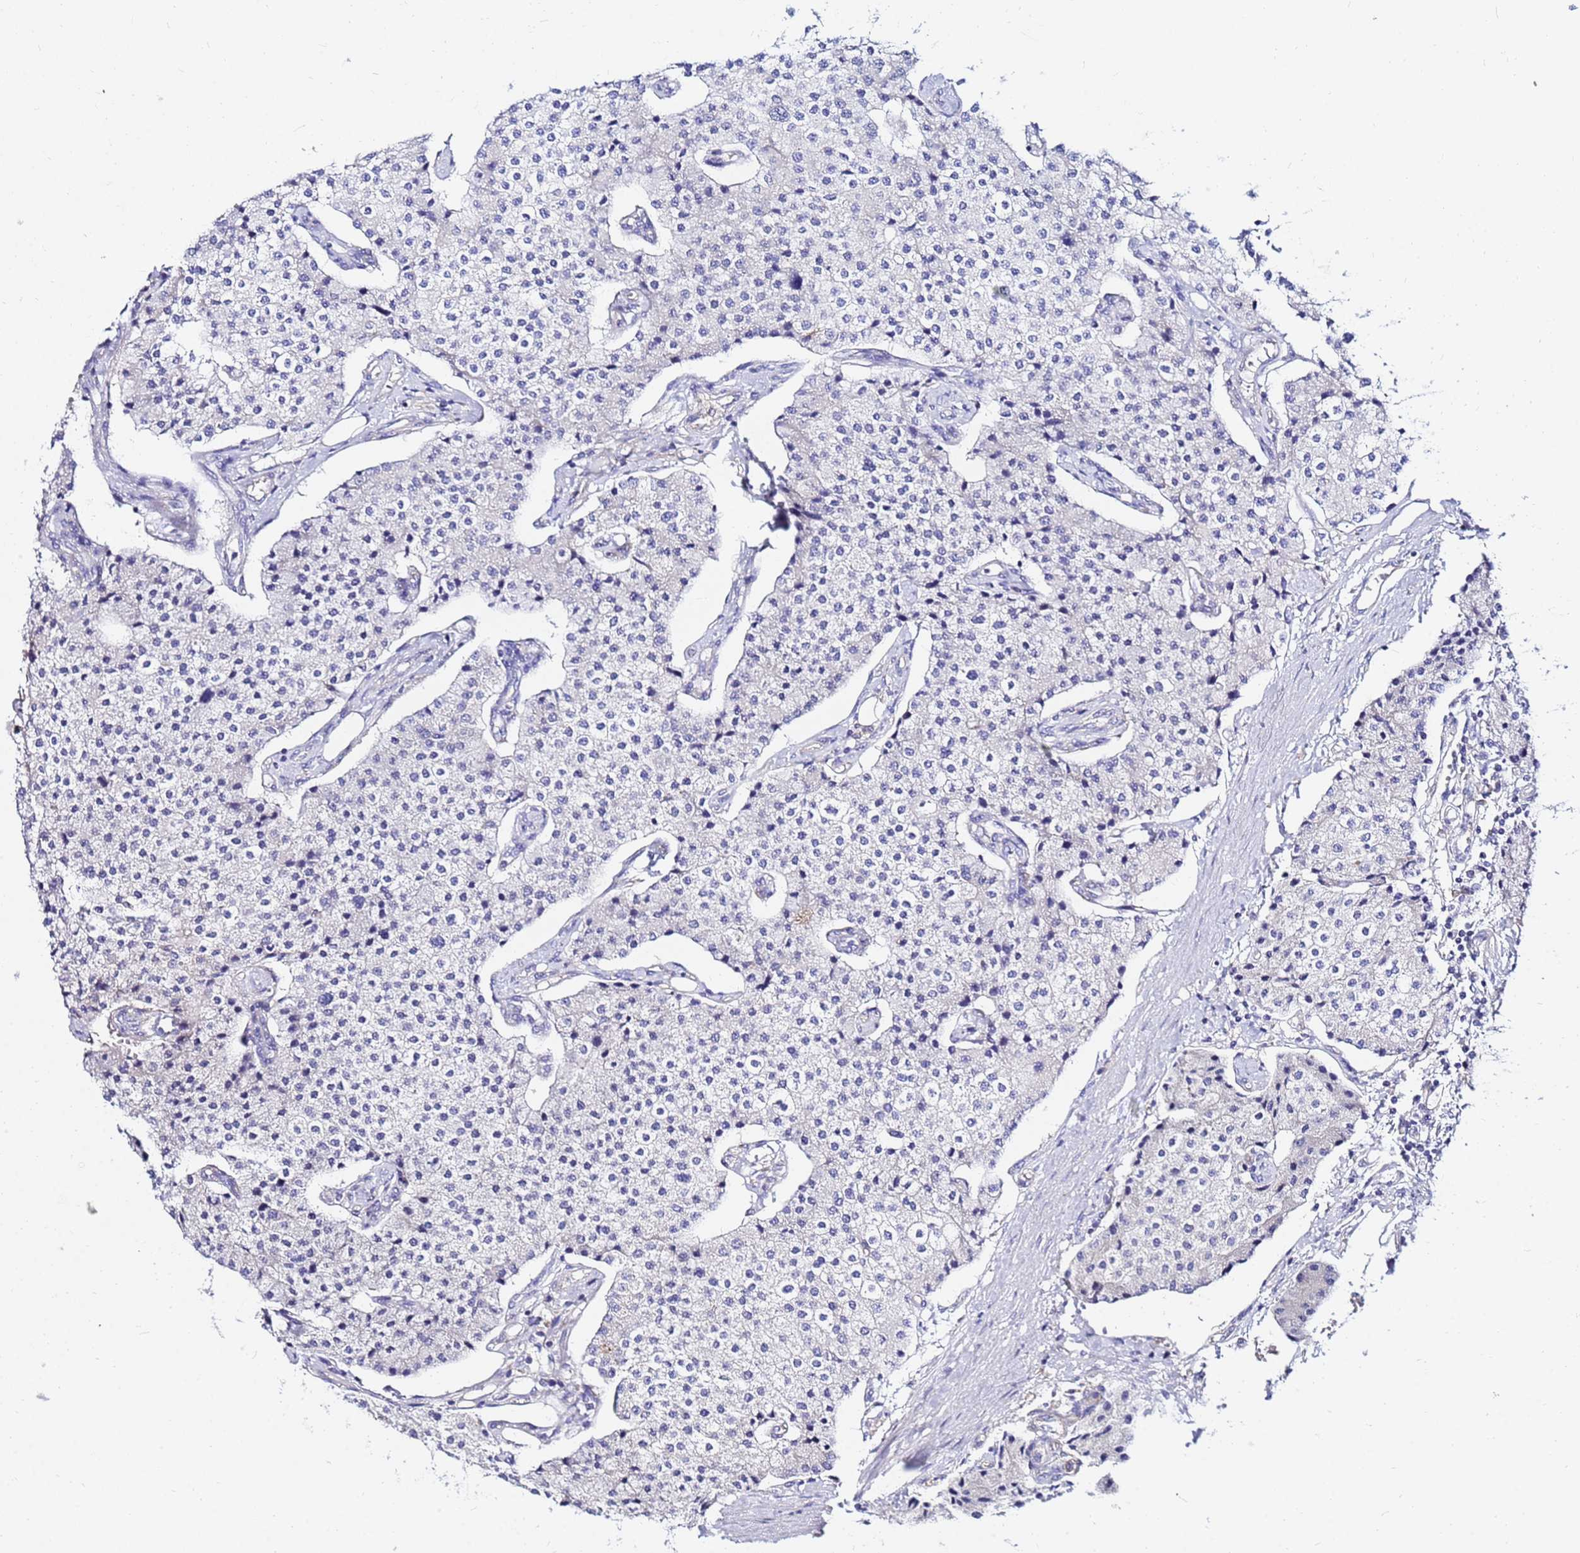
{"staining": {"intensity": "negative", "quantity": "none", "location": "none"}, "tissue": "carcinoid", "cell_type": "Tumor cells", "image_type": "cancer", "snomed": [{"axis": "morphology", "description": "Carcinoid, malignant, NOS"}, {"axis": "topography", "description": "Colon"}], "caption": "The histopathology image reveals no significant staining in tumor cells of carcinoid (malignant).", "gene": "HERC5", "patient": {"sex": "female", "age": 52}}